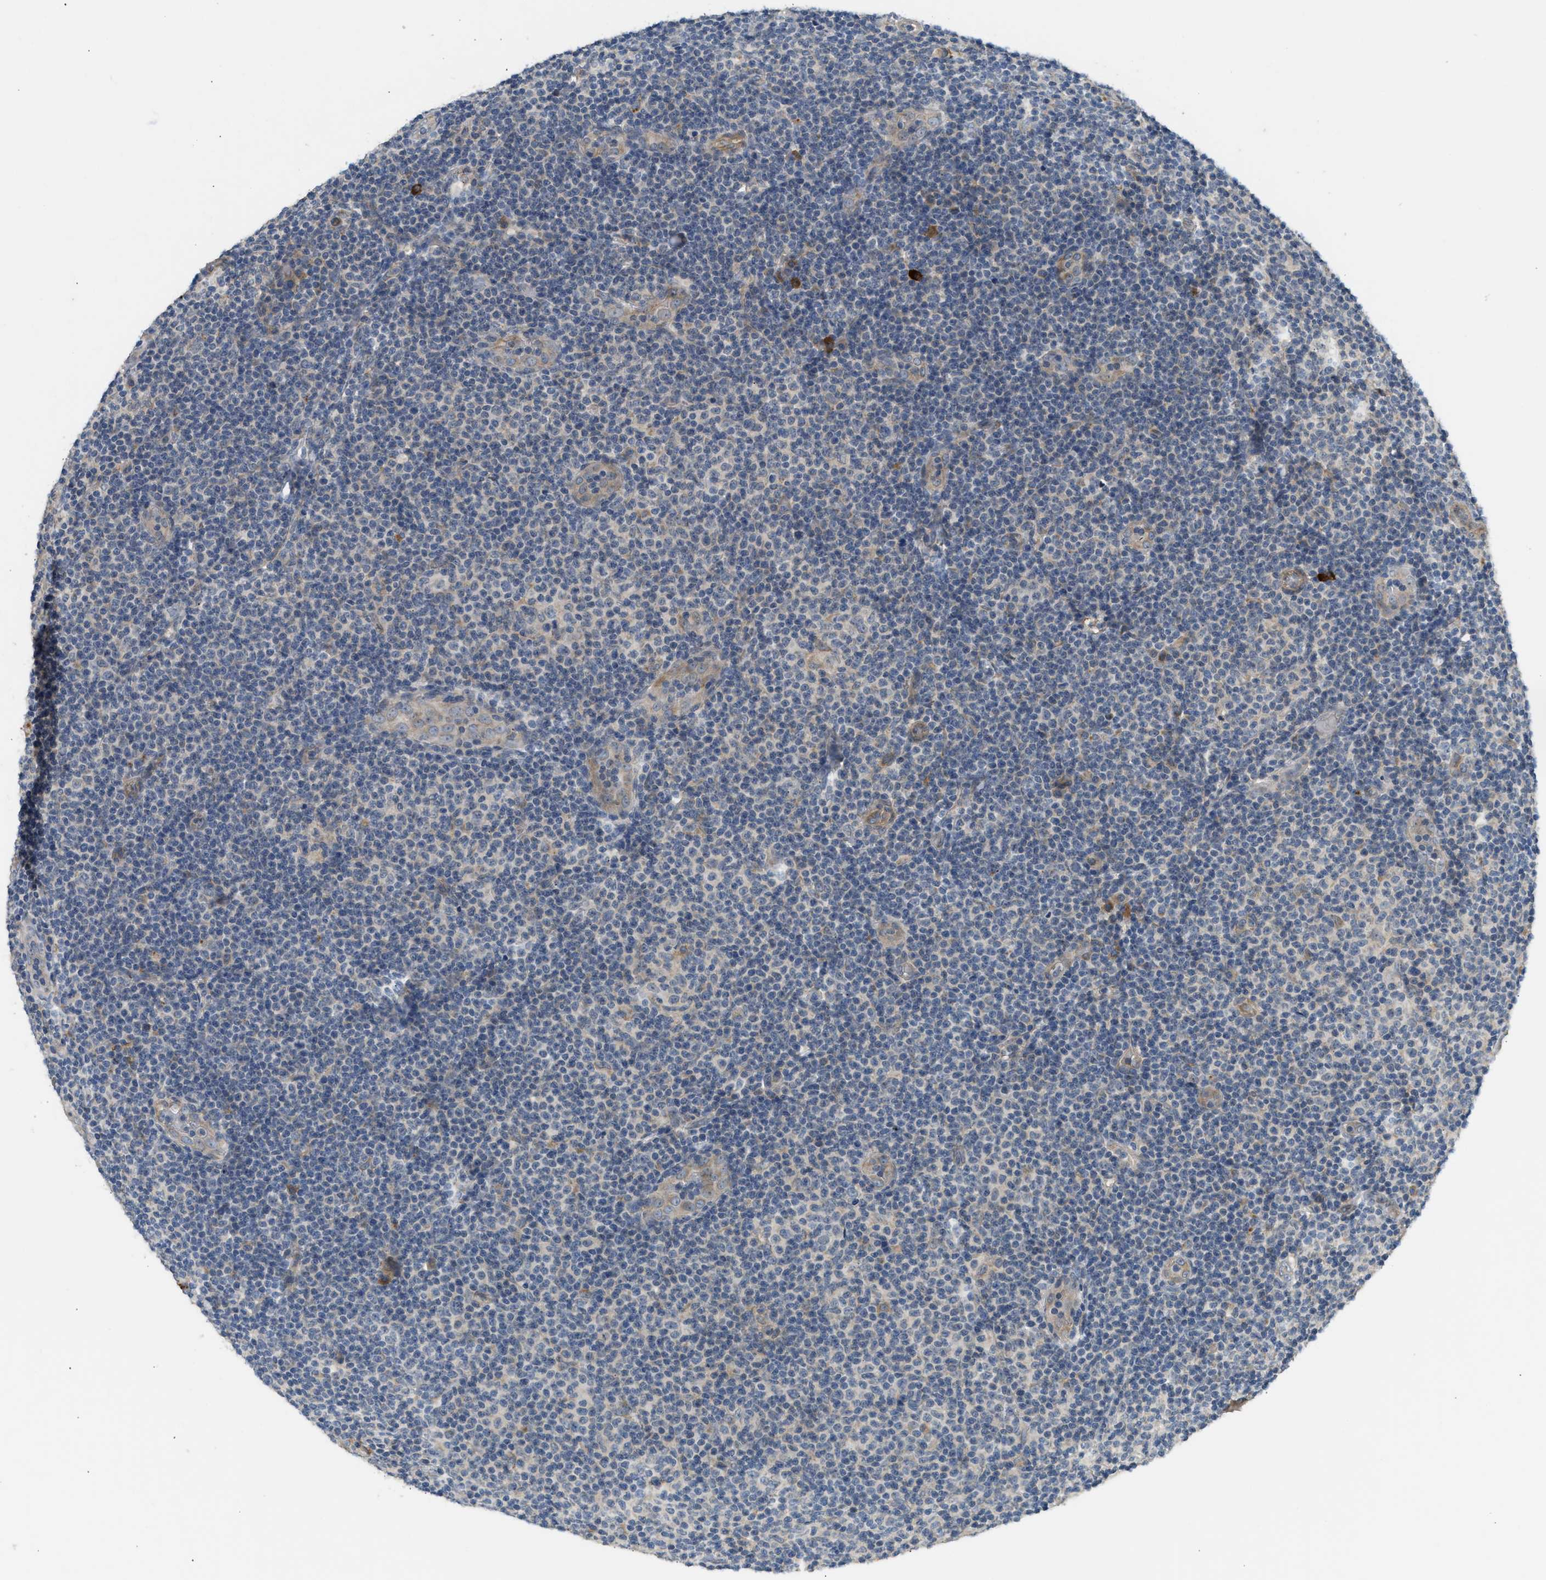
{"staining": {"intensity": "negative", "quantity": "none", "location": "none"}, "tissue": "lymphoma", "cell_type": "Tumor cells", "image_type": "cancer", "snomed": [{"axis": "morphology", "description": "Malignant lymphoma, non-Hodgkin's type, Low grade"}, {"axis": "topography", "description": "Lymph node"}], "caption": "Image shows no protein expression in tumor cells of lymphoma tissue.", "gene": "ADCY8", "patient": {"sex": "male", "age": 83}}